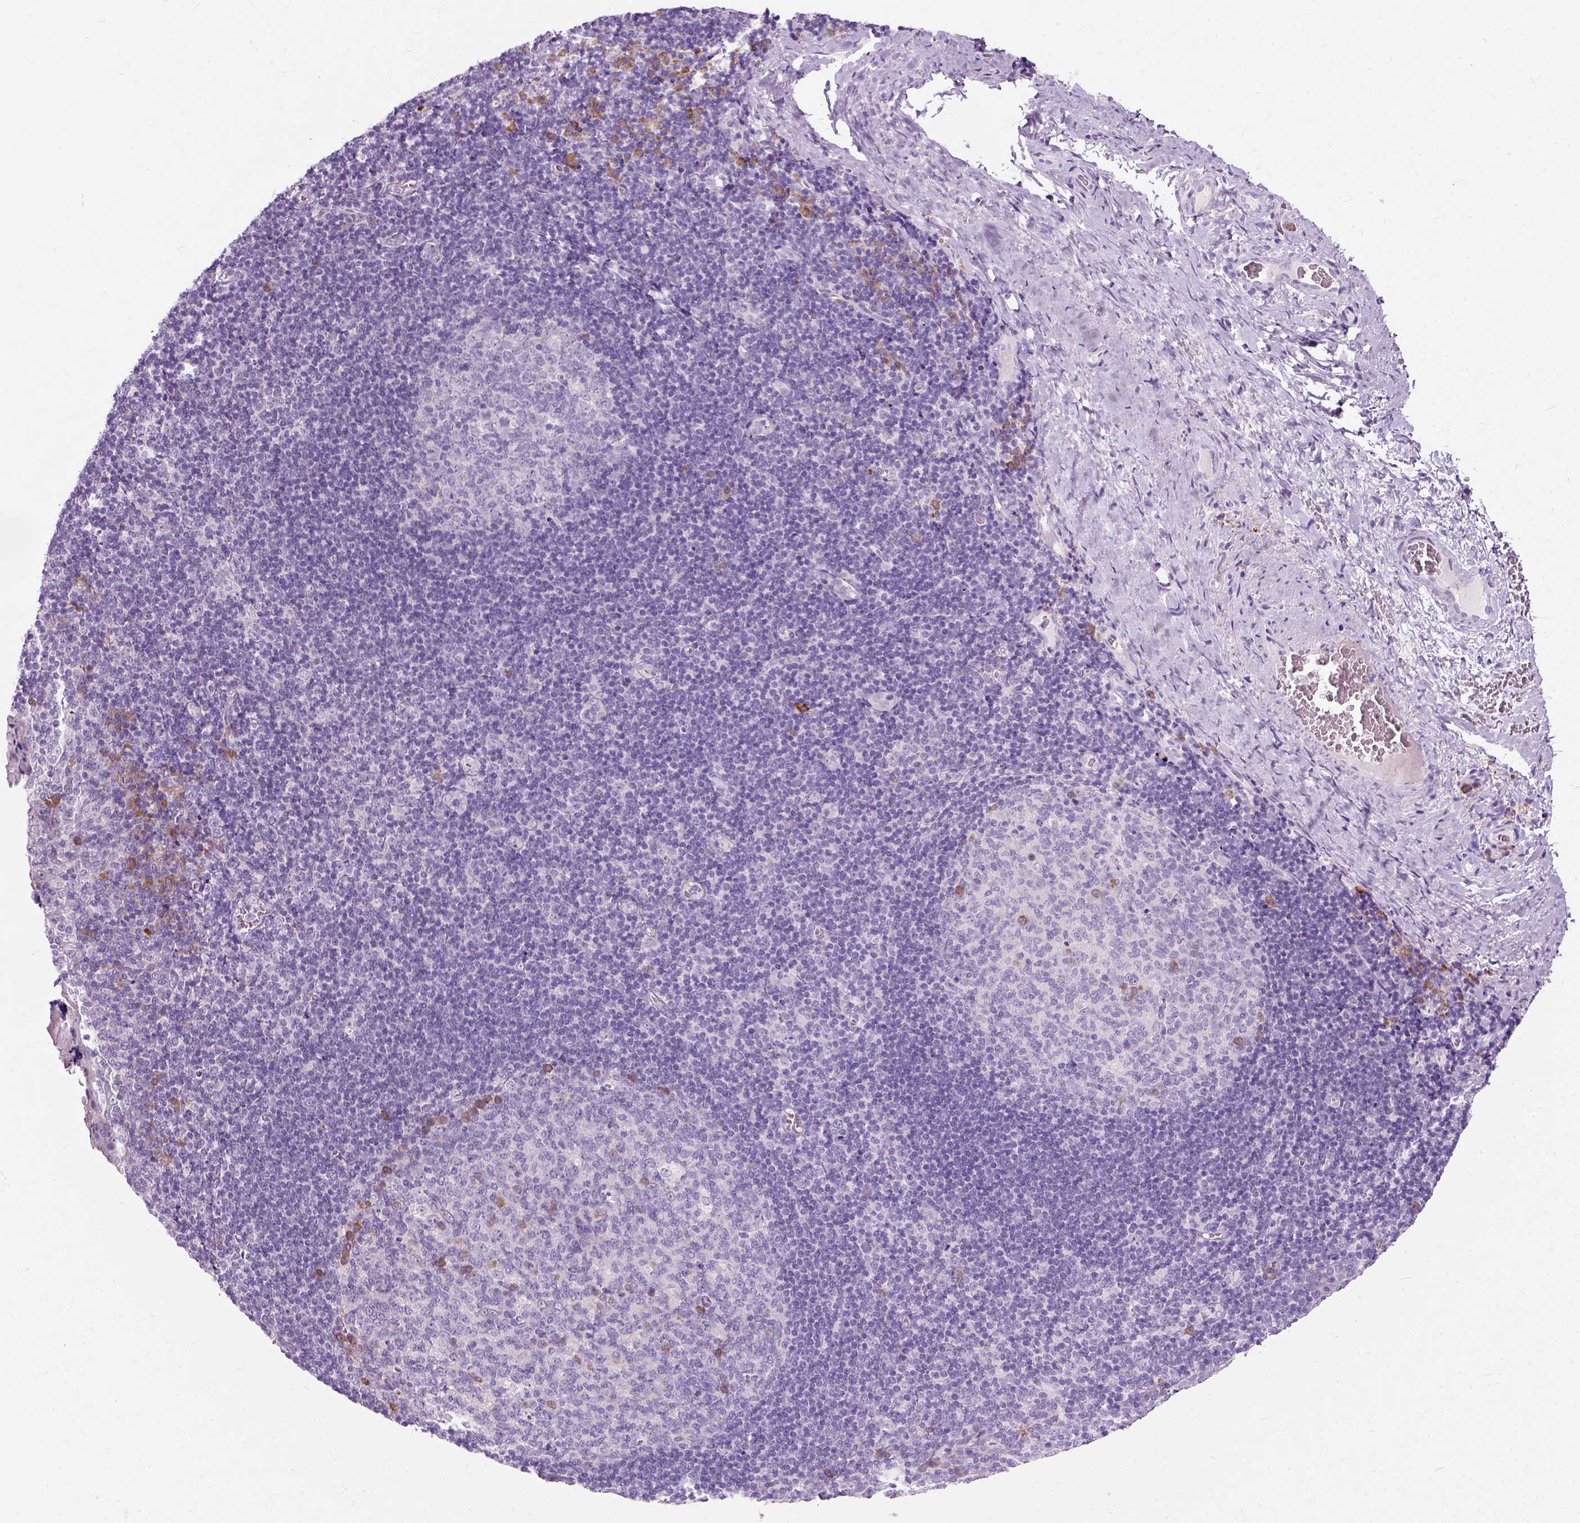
{"staining": {"intensity": "negative", "quantity": "none", "location": "none"}, "tissue": "tonsil", "cell_type": "Germinal center cells", "image_type": "normal", "snomed": [{"axis": "morphology", "description": "Normal tissue, NOS"}, {"axis": "morphology", "description": "Inflammation, NOS"}, {"axis": "topography", "description": "Tonsil"}], "caption": "This micrograph is of benign tonsil stained with IHC to label a protein in brown with the nuclei are counter-stained blue. There is no staining in germinal center cells.", "gene": "TRIM72", "patient": {"sex": "female", "age": 31}}